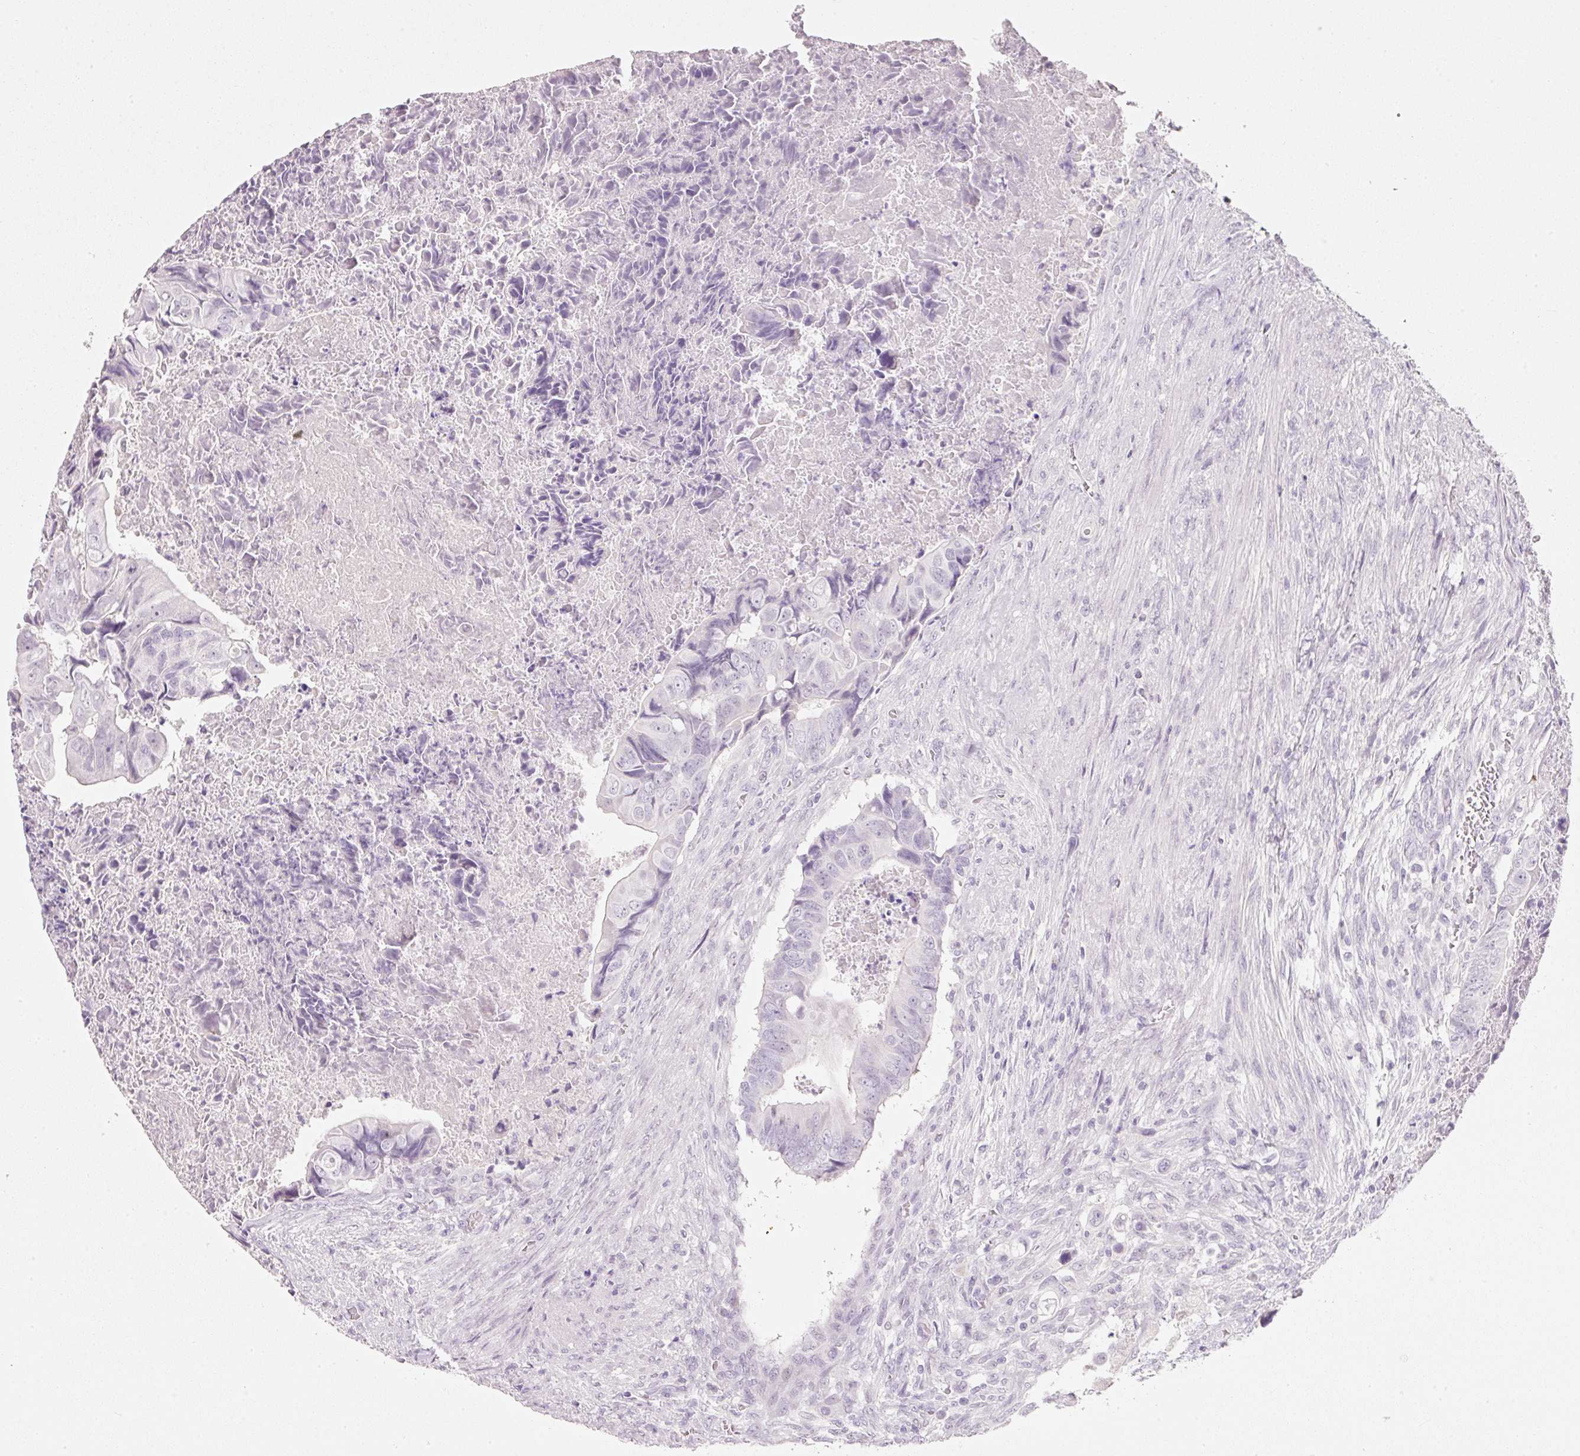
{"staining": {"intensity": "negative", "quantity": "none", "location": "none"}, "tissue": "colorectal cancer", "cell_type": "Tumor cells", "image_type": "cancer", "snomed": [{"axis": "morphology", "description": "Adenocarcinoma, NOS"}, {"axis": "topography", "description": "Rectum"}], "caption": "DAB immunohistochemical staining of colorectal cancer shows no significant staining in tumor cells.", "gene": "ENSG00000206549", "patient": {"sex": "female", "age": 78}}